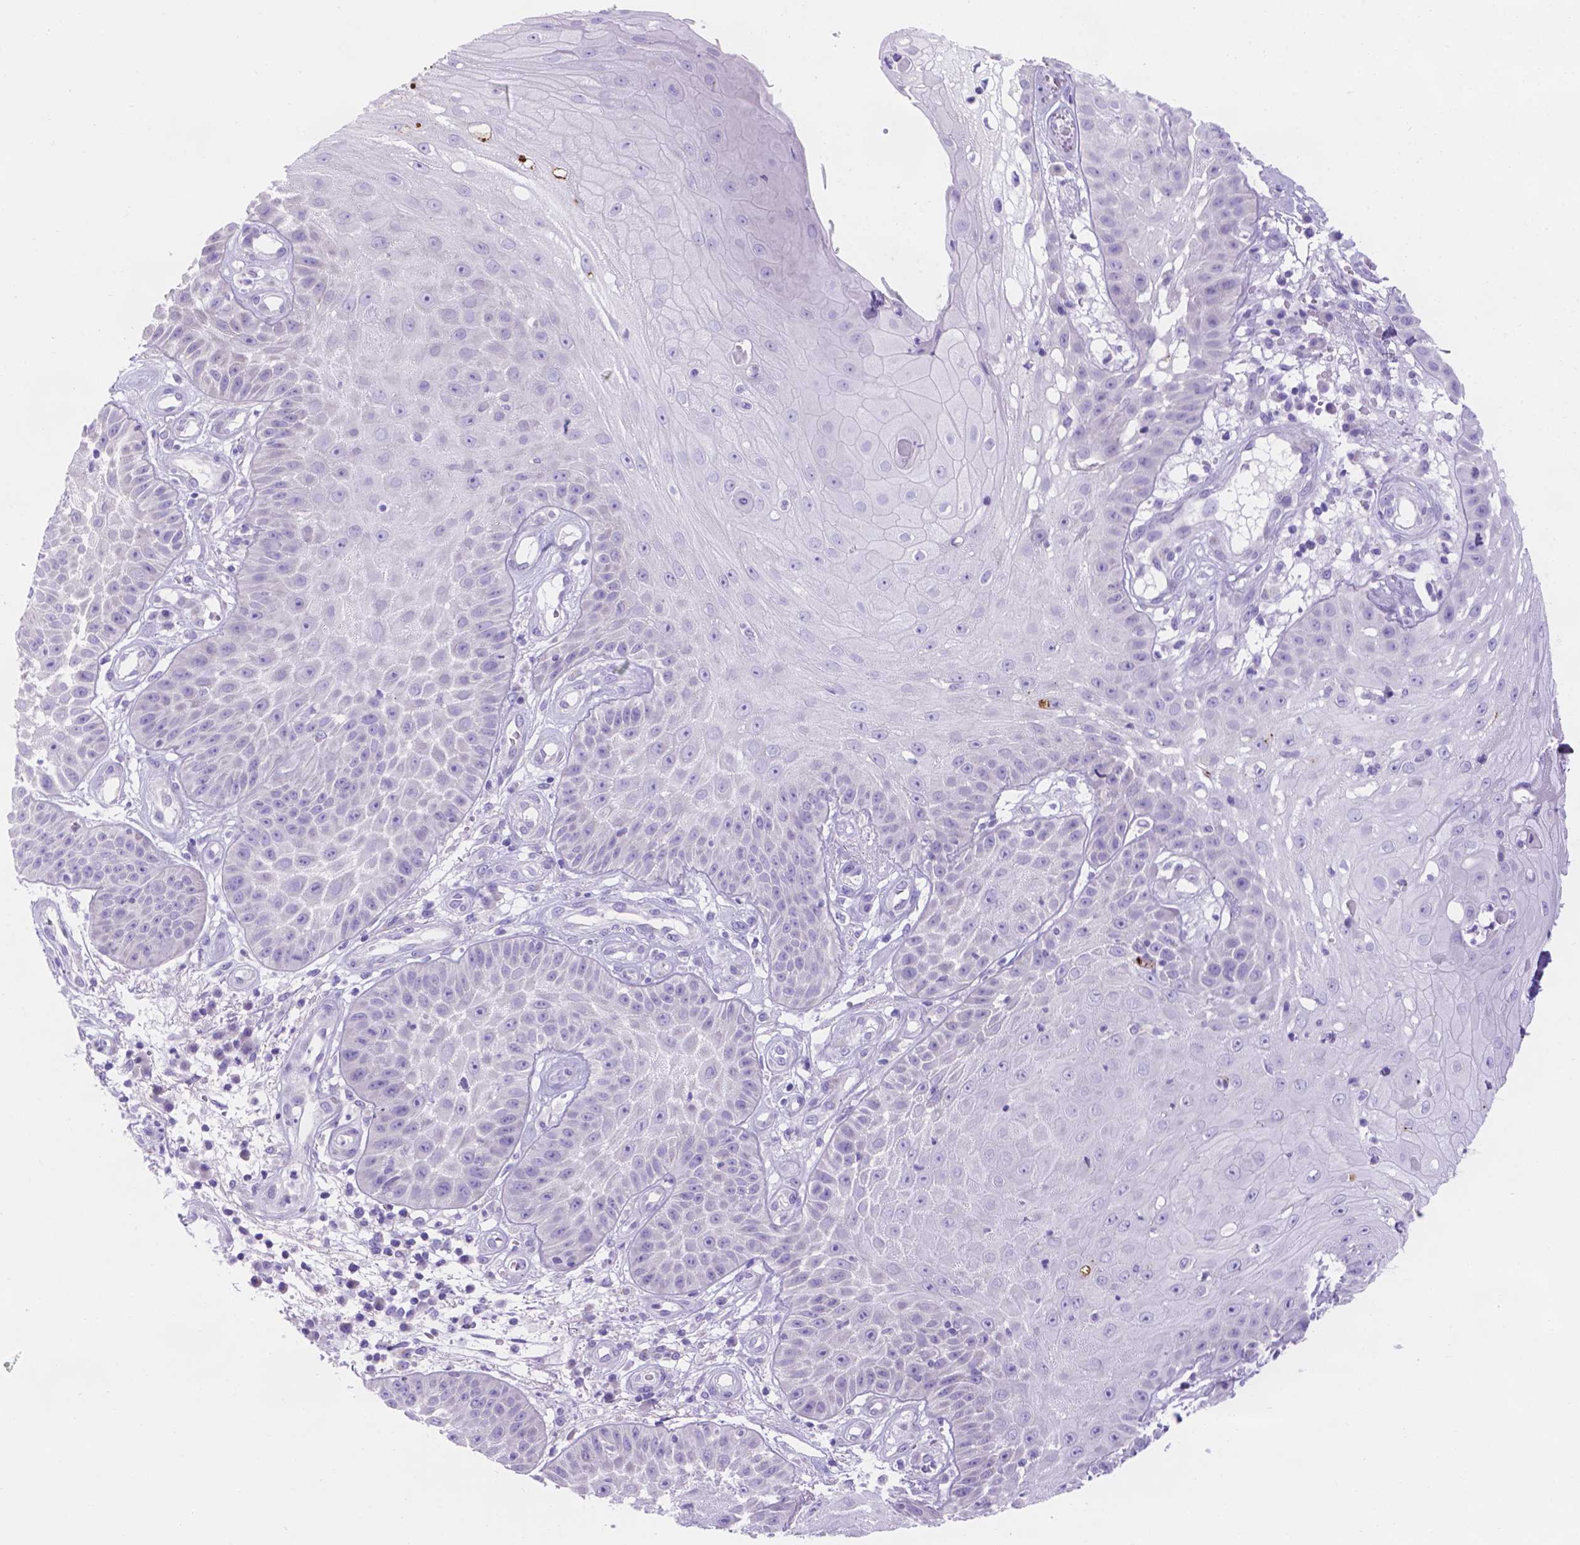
{"staining": {"intensity": "negative", "quantity": "none", "location": "none"}, "tissue": "skin cancer", "cell_type": "Tumor cells", "image_type": "cancer", "snomed": [{"axis": "morphology", "description": "Squamous cell carcinoma, NOS"}, {"axis": "topography", "description": "Skin"}], "caption": "Immunohistochemistry (IHC) of skin squamous cell carcinoma exhibits no staining in tumor cells.", "gene": "MLN", "patient": {"sex": "male", "age": 70}}